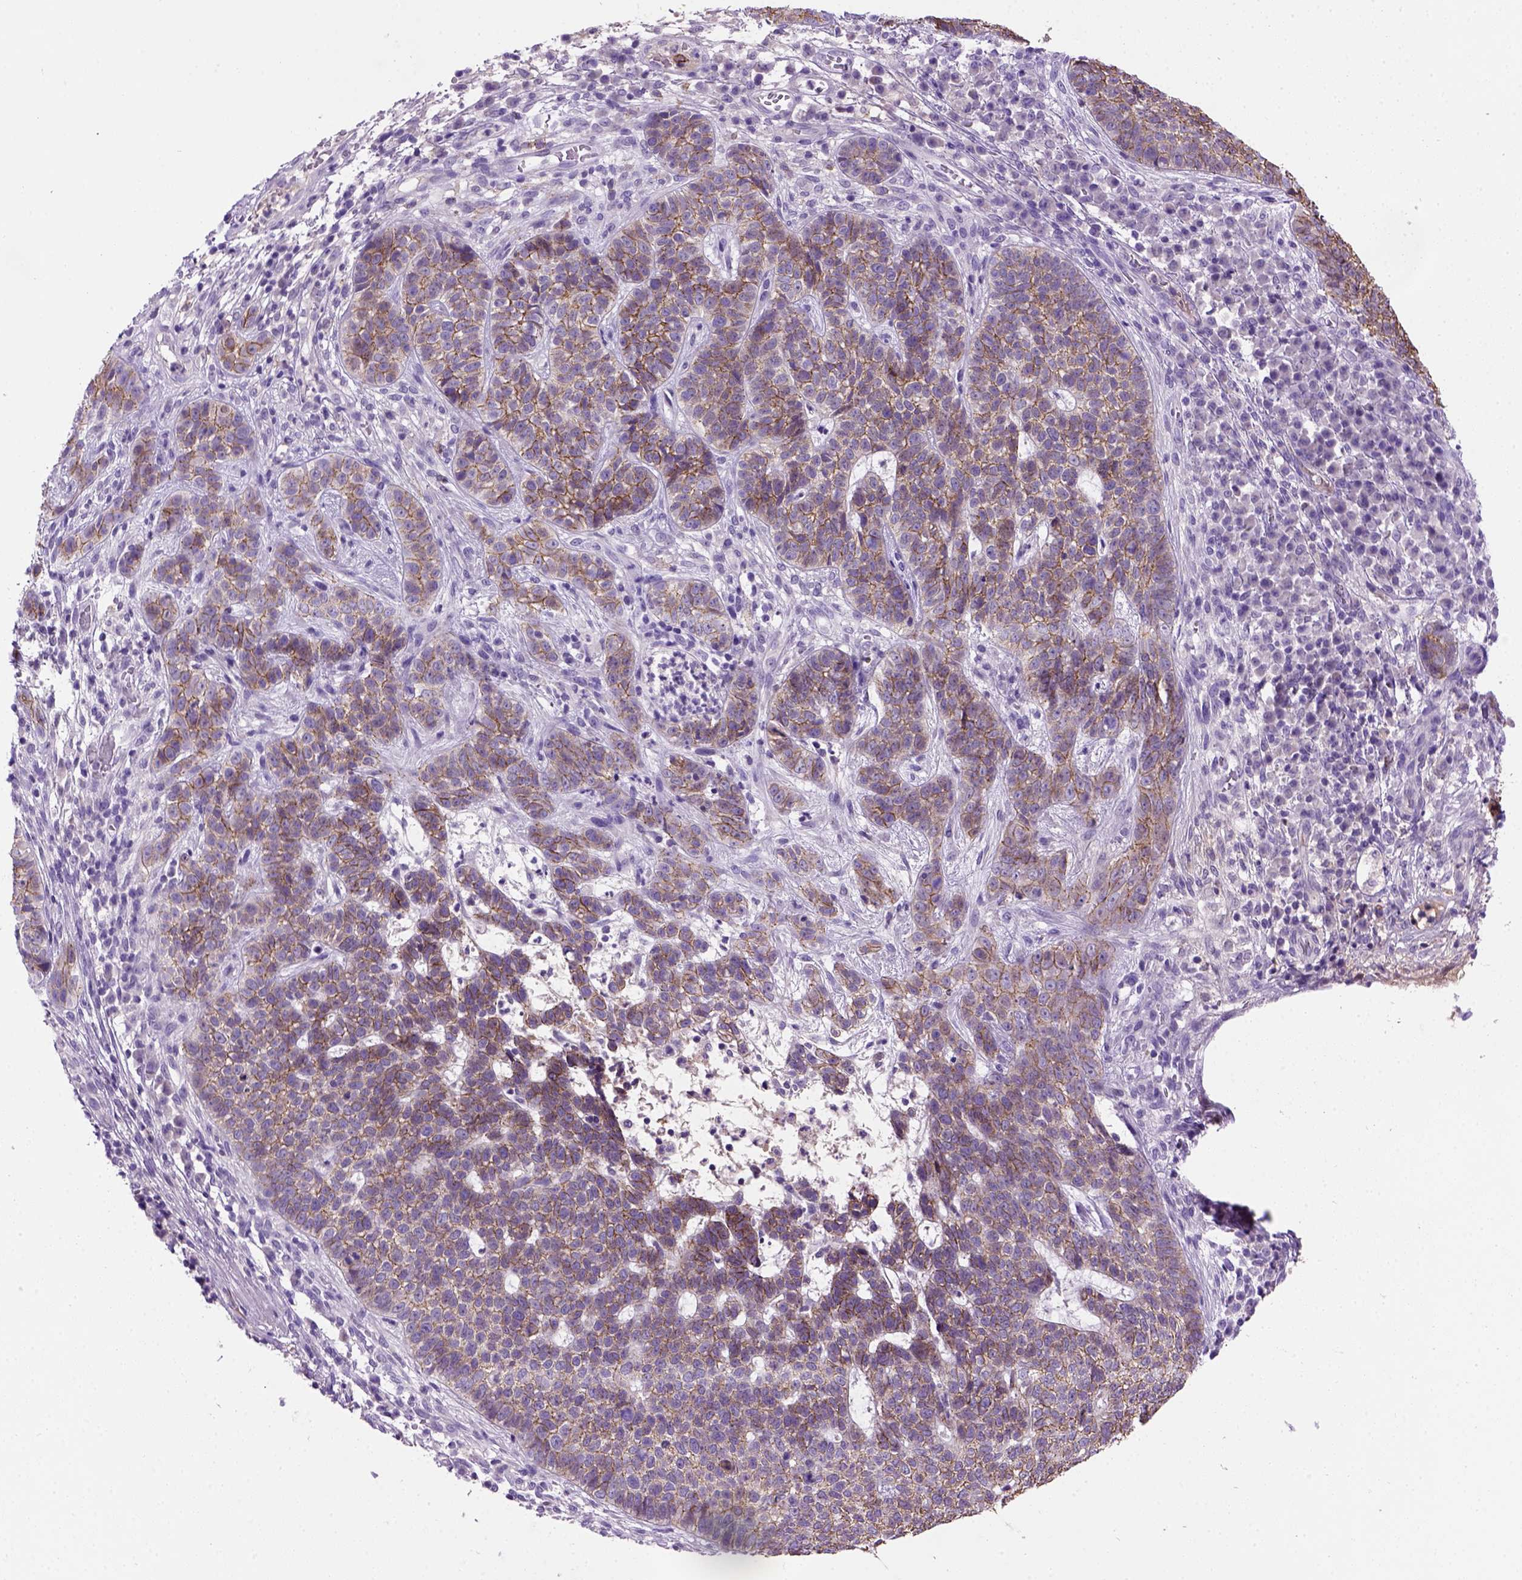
{"staining": {"intensity": "moderate", "quantity": ">75%", "location": "cytoplasmic/membranous"}, "tissue": "skin cancer", "cell_type": "Tumor cells", "image_type": "cancer", "snomed": [{"axis": "morphology", "description": "Basal cell carcinoma"}, {"axis": "topography", "description": "Skin"}], "caption": "Immunohistochemistry of skin cancer (basal cell carcinoma) shows medium levels of moderate cytoplasmic/membranous staining in about >75% of tumor cells.", "gene": "CDH1", "patient": {"sex": "female", "age": 69}}